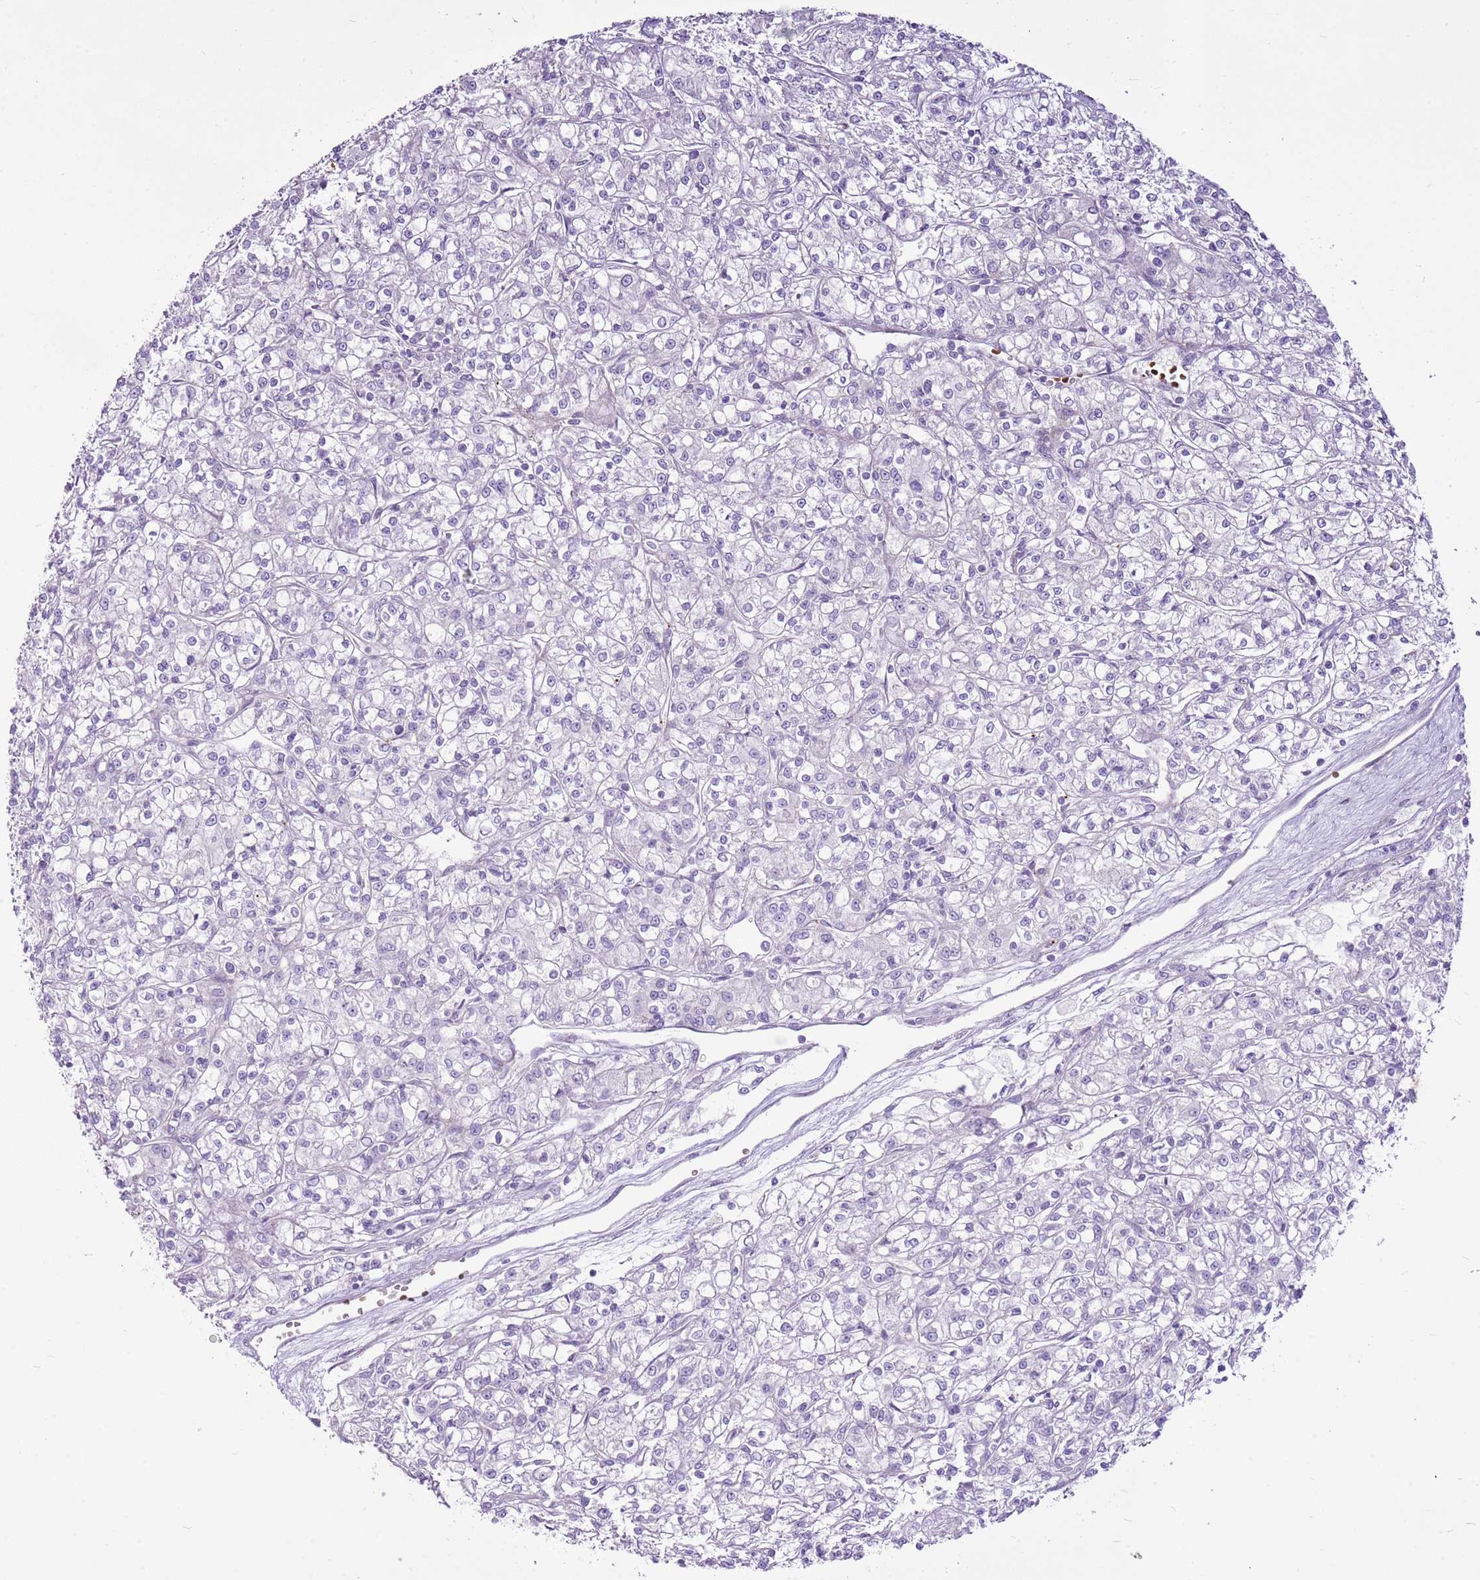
{"staining": {"intensity": "negative", "quantity": "none", "location": "none"}, "tissue": "renal cancer", "cell_type": "Tumor cells", "image_type": "cancer", "snomed": [{"axis": "morphology", "description": "Adenocarcinoma, NOS"}, {"axis": "topography", "description": "Kidney"}], "caption": "A high-resolution photomicrograph shows immunohistochemistry staining of renal adenocarcinoma, which shows no significant positivity in tumor cells. (DAB (3,3'-diaminobenzidine) immunohistochemistry (IHC), high magnification).", "gene": "CHAC2", "patient": {"sex": "female", "age": 59}}